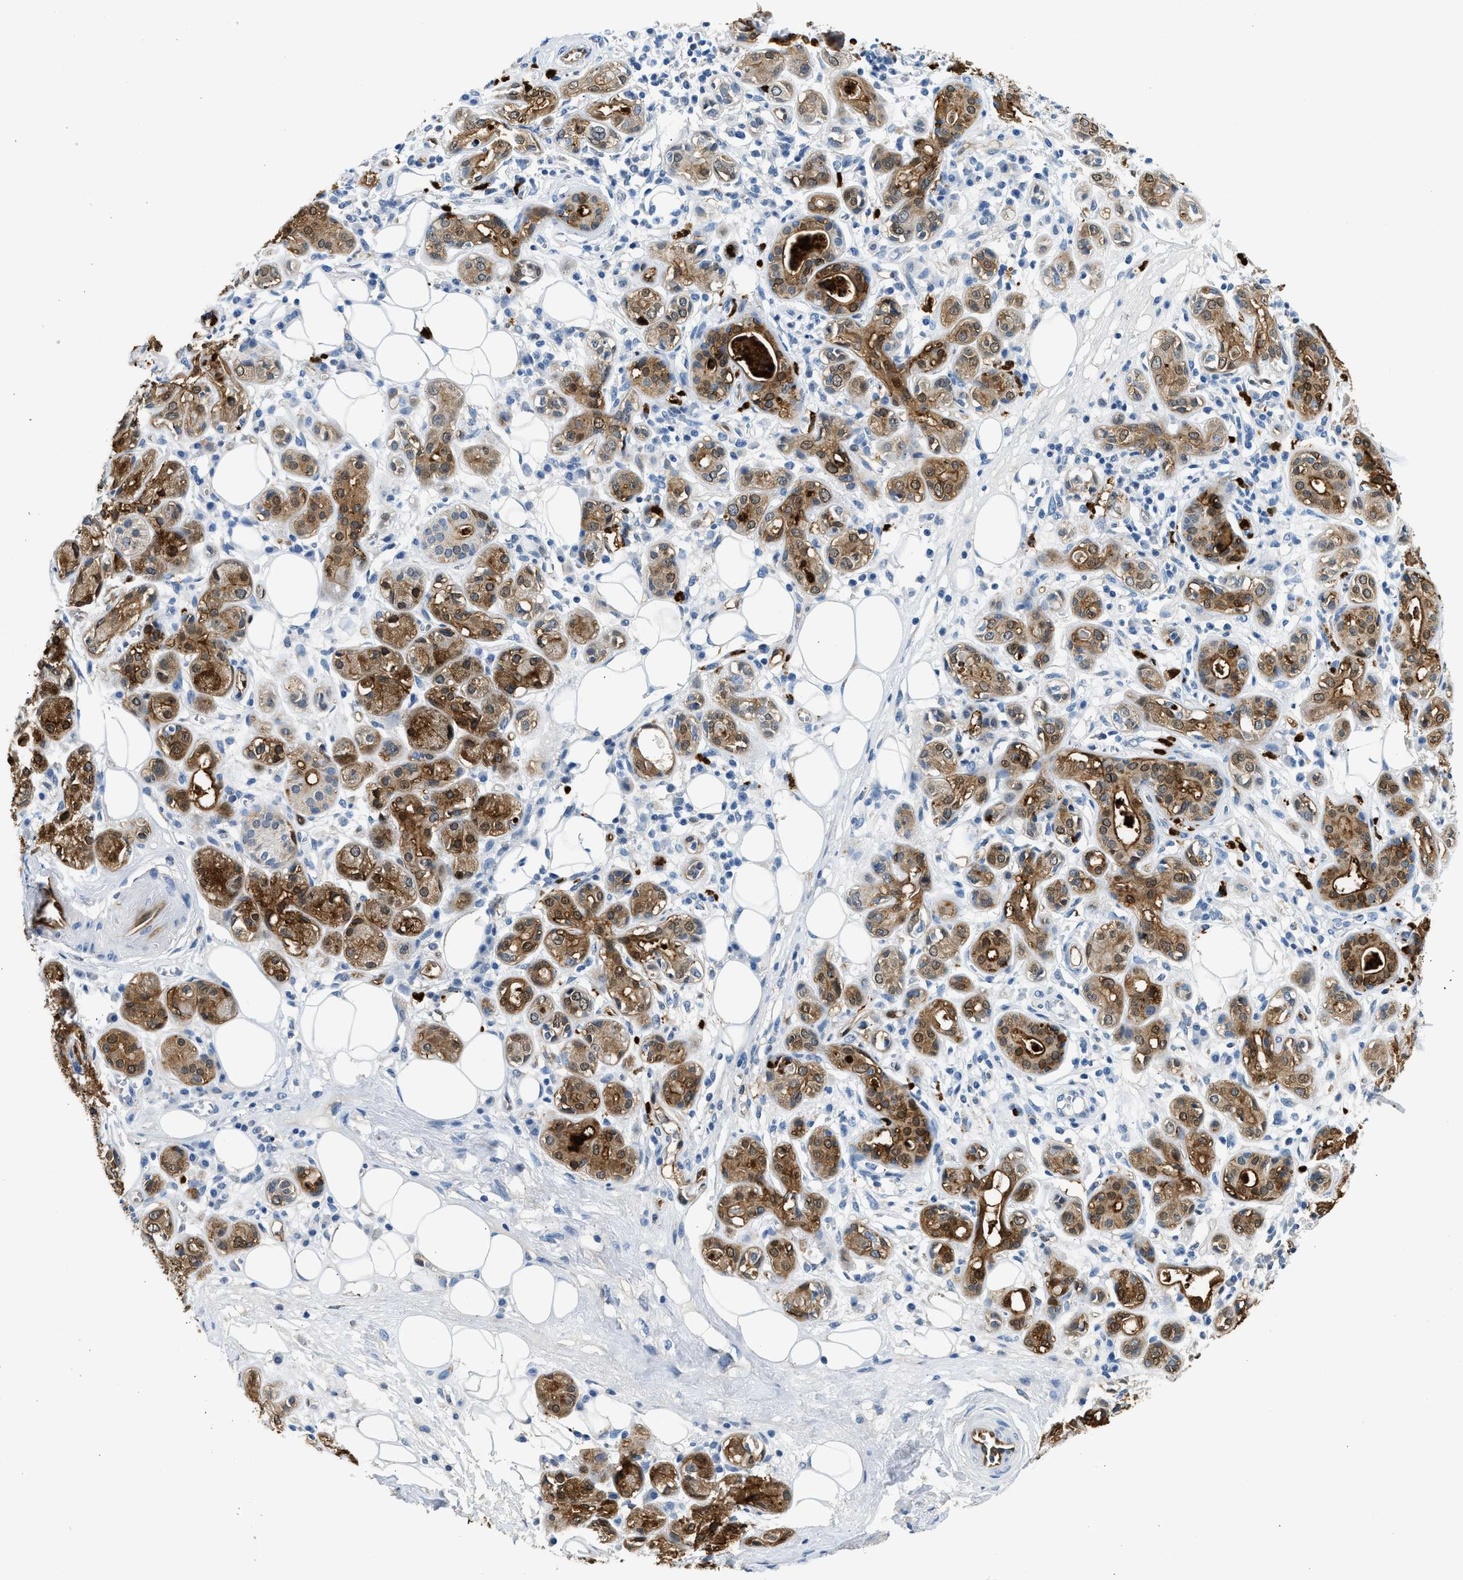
{"staining": {"intensity": "moderate", "quantity": "<25%", "location": "cytoplasmic/membranous"}, "tissue": "adipose tissue", "cell_type": "Adipocytes", "image_type": "normal", "snomed": [{"axis": "morphology", "description": "Normal tissue, NOS"}, {"axis": "morphology", "description": "Inflammation, NOS"}, {"axis": "topography", "description": "Salivary gland"}, {"axis": "topography", "description": "Peripheral nerve tissue"}], "caption": "This image shows normal adipose tissue stained with immunohistochemistry to label a protein in brown. The cytoplasmic/membranous of adipocytes show moderate positivity for the protein. Nuclei are counter-stained blue.", "gene": "ANXA3", "patient": {"sex": "female", "age": 75}}